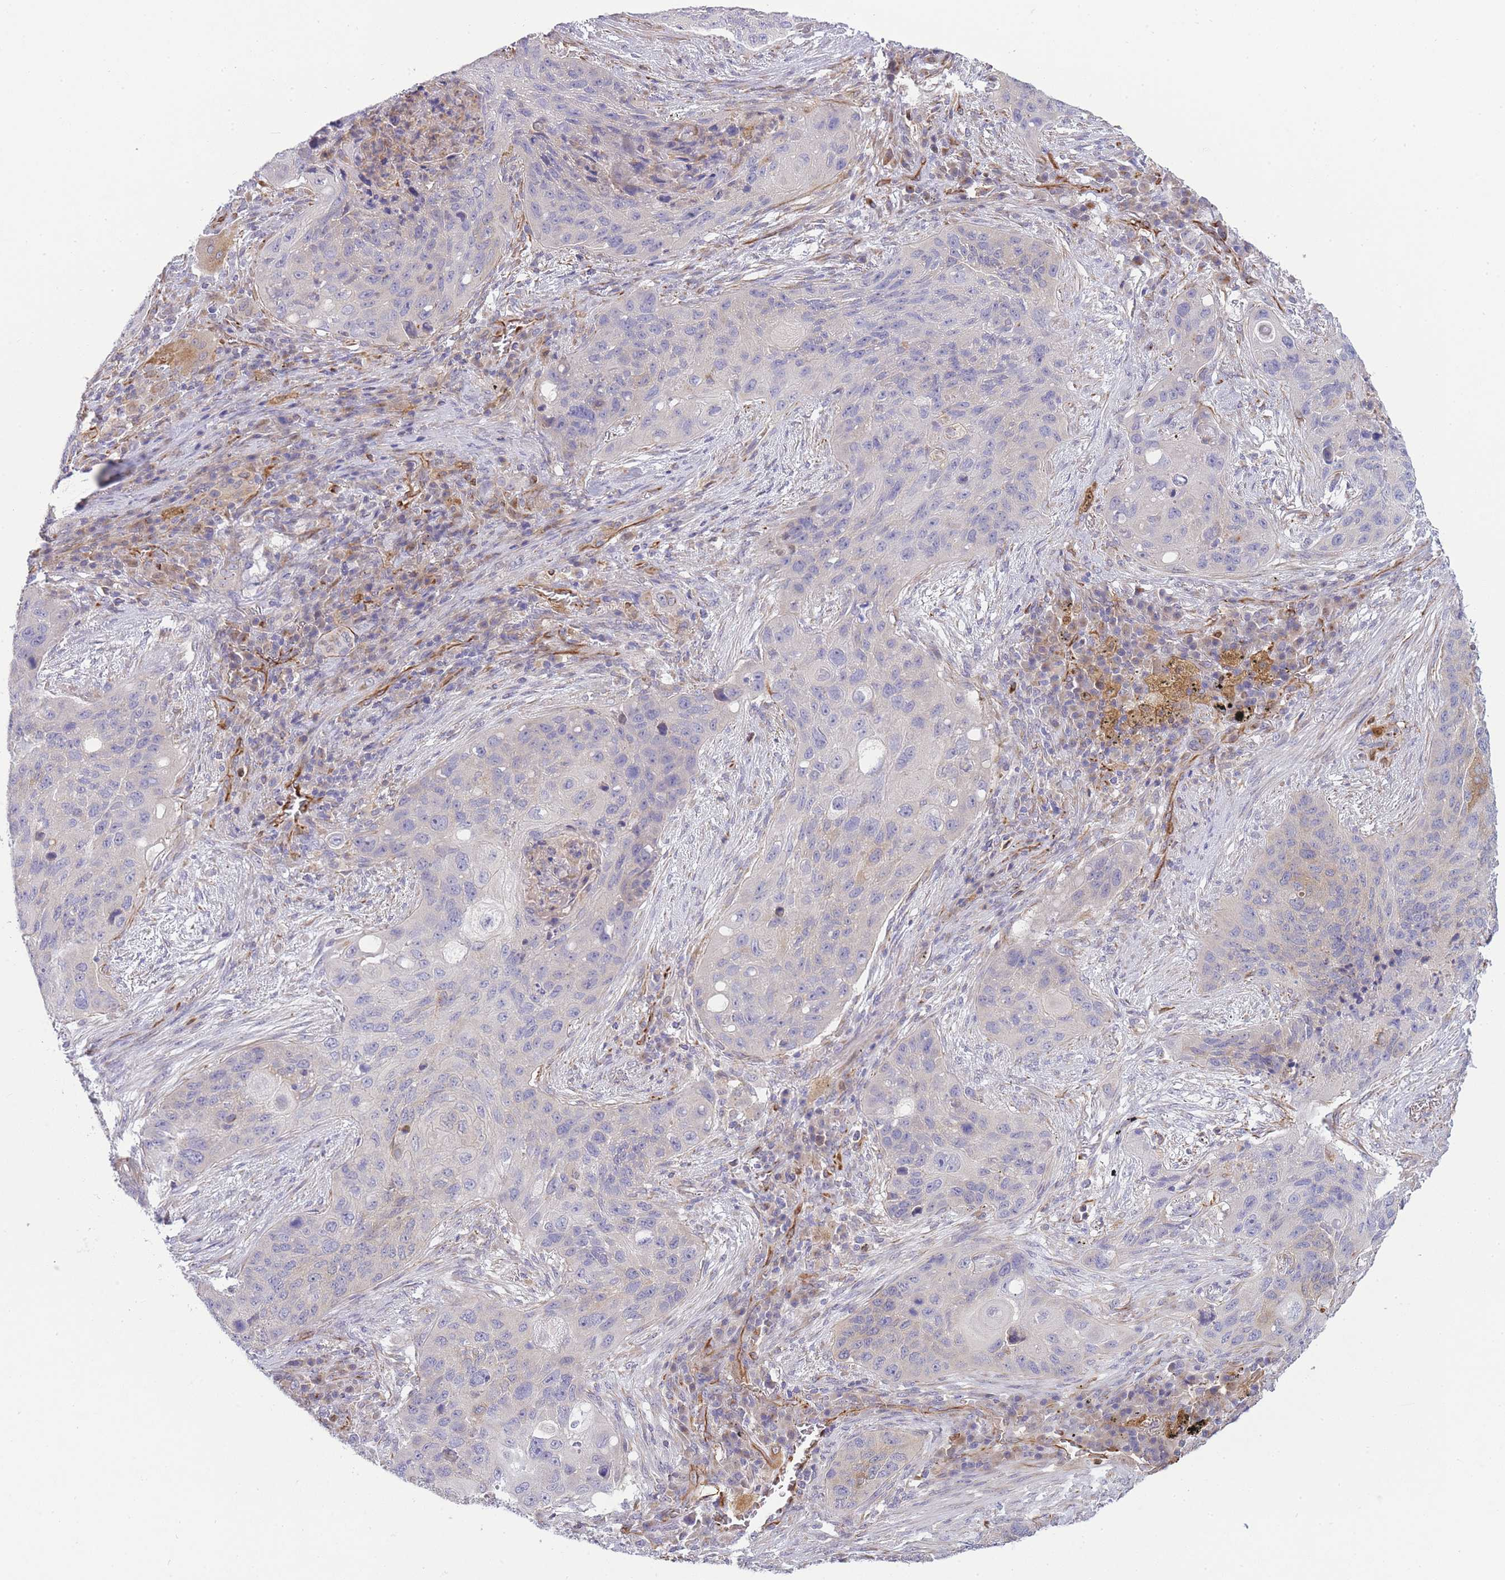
{"staining": {"intensity": "negative", "quantity": "none", "location": "none"}, "tissue": "lung cancer", "cell_type": "Tumor cells", "image_type": "cancer", "snomed": [{"axis": "morphology", "description": "Squamous cell carcinoma, NOS"}, {"axis": "topography", "description": "Lung"}], "caption": "Immunohistochemistry (IHC) of lung cancer demonstrates no staining in tumor cells. The staining is performed using DAB brown chromogen with nuclei counter-stained in using hematoxylin.", "gene": "ECPAS", "patient": {"sex": "female", "age": 63}}